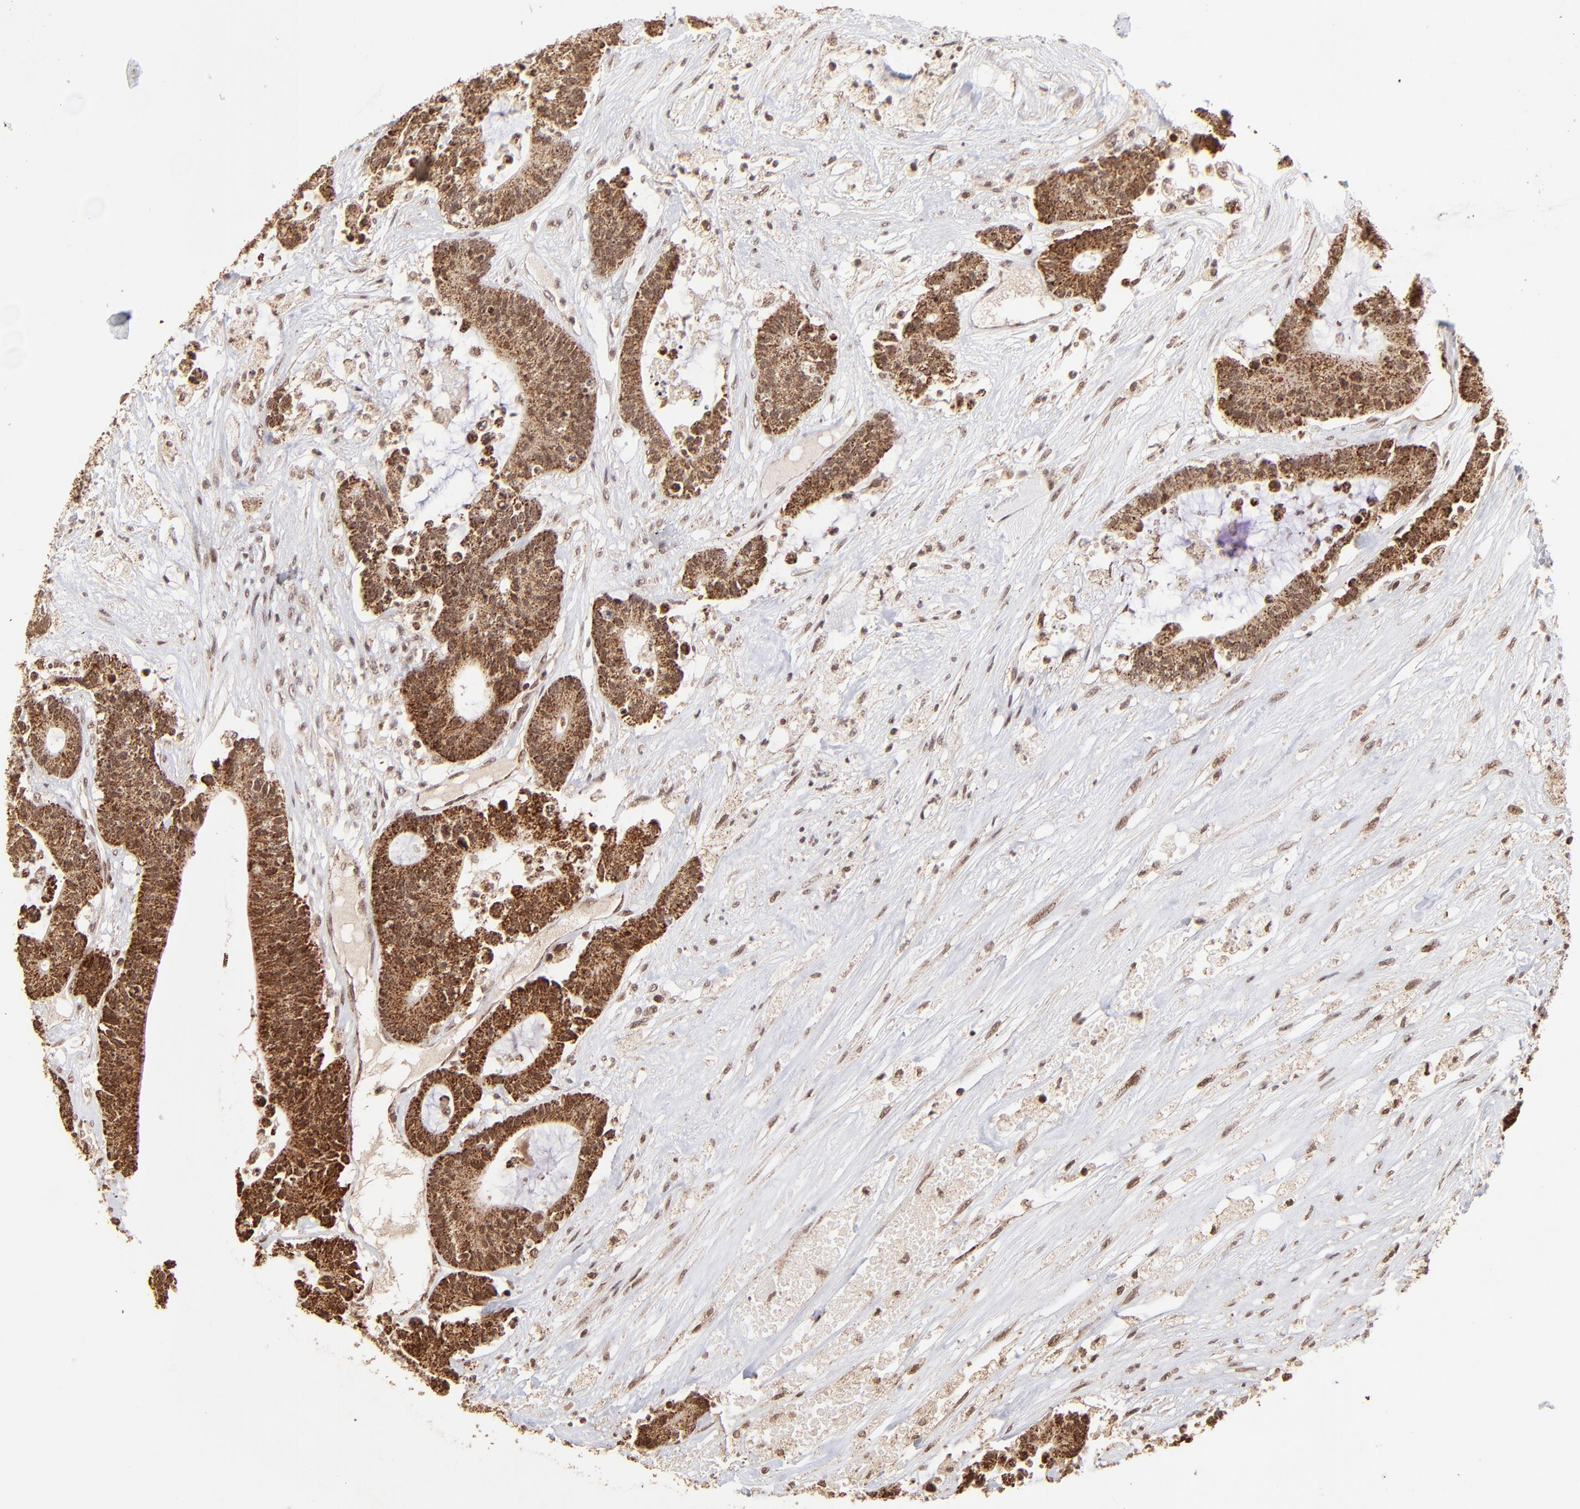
{"staining": {"intensity": "strong", "quantity": ">75%", "location": "cytoplasmic/membranous"}, "tissue": "colorectal cancer", "cell_type": "Tumor cells", "image_type": "cancer", "snomed": [{"axis": "morphology", "description": "Adenocarcinoma, NOS"}, {"axis": "topography", "description": "Colon"}], "caption": "Protein expression analysis of colorectal adenocarcinoma displays strong cytoplasmic/membranous positivity in about >75% of tumor cells.", "gene": "MED15", "patient": {"sex": "female", "age": 84}}